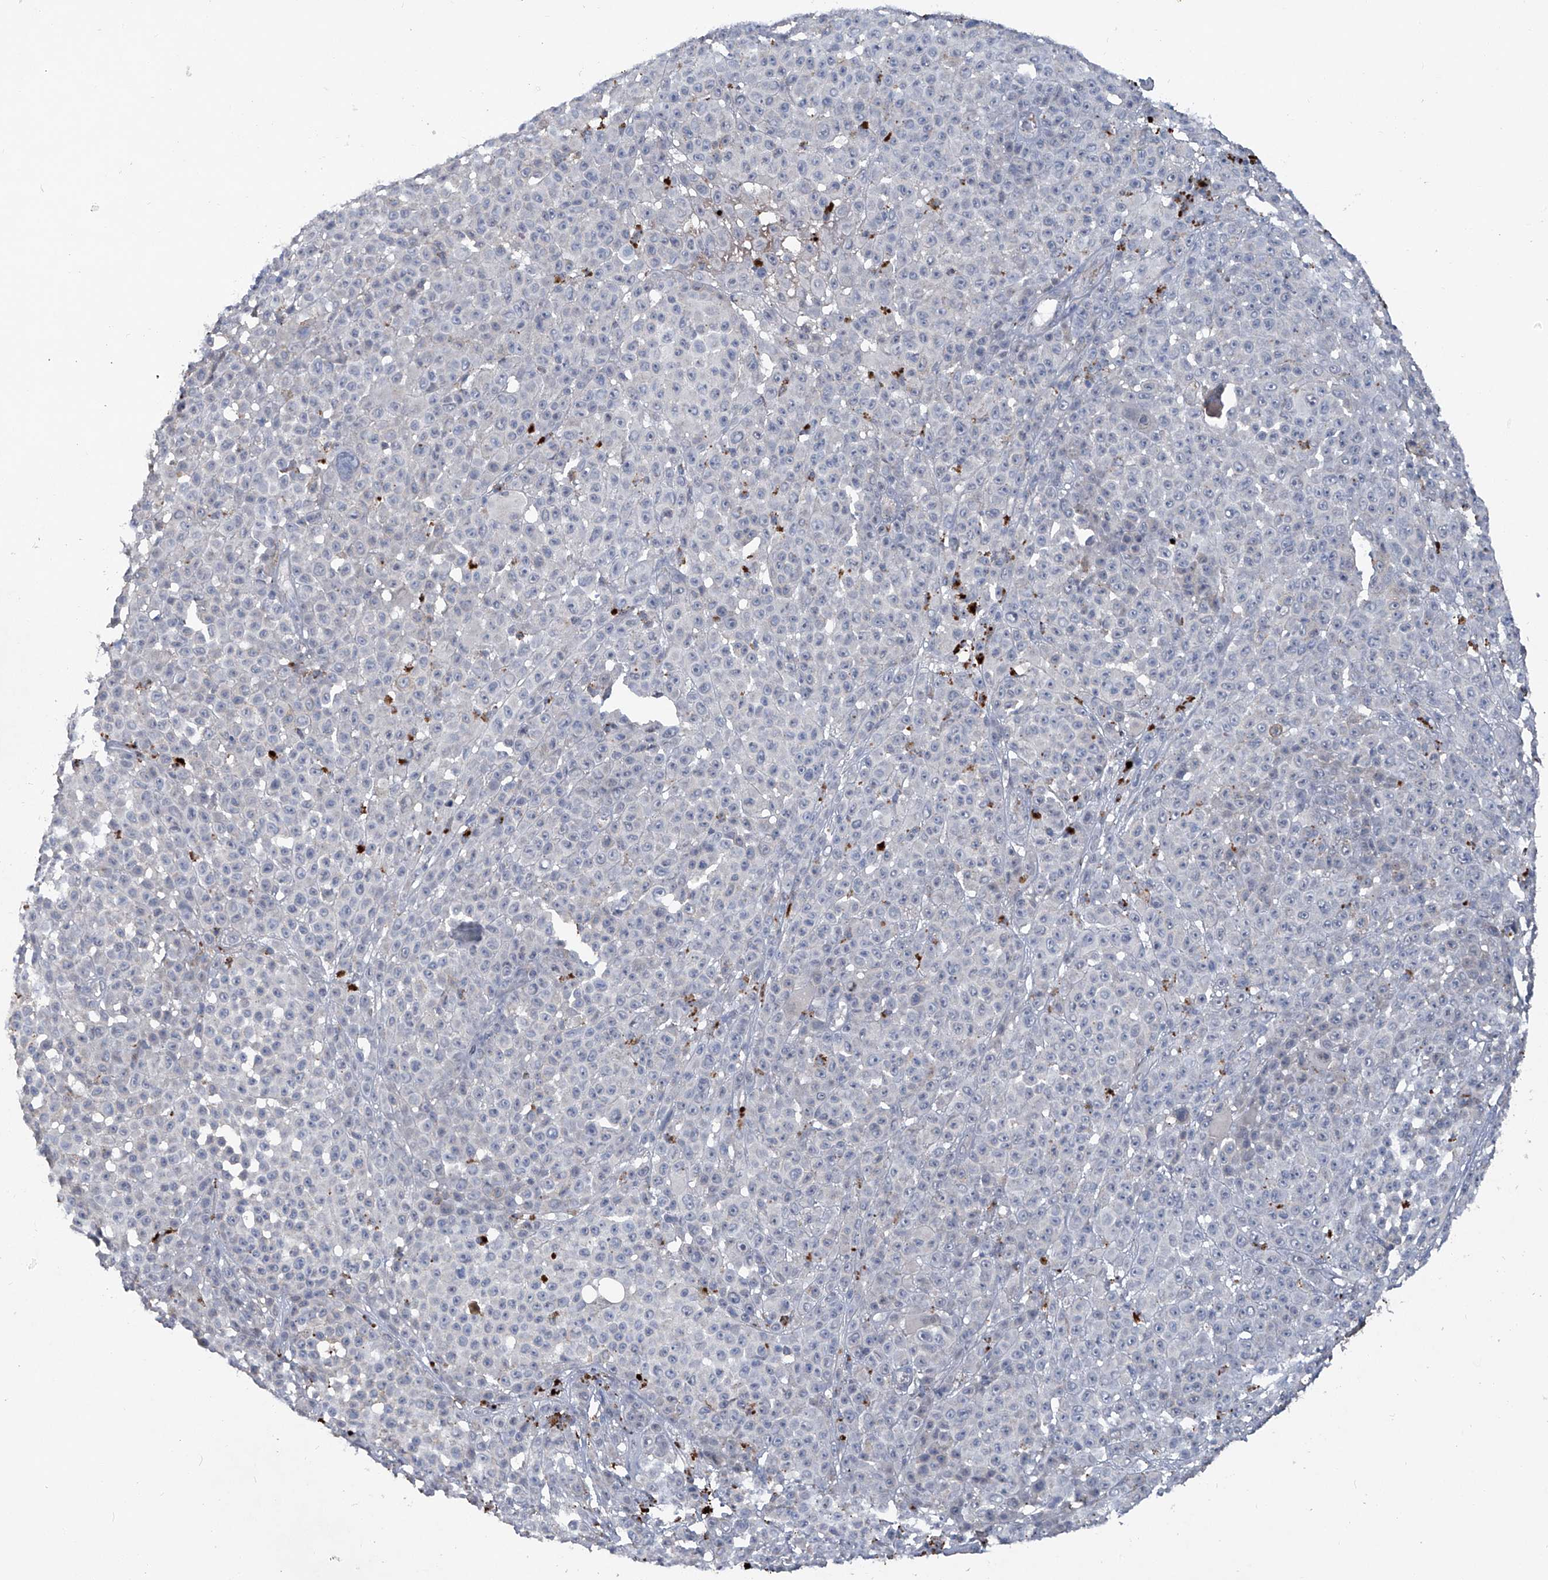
{"staining": {"intensity": "negative", "quantity": "none", "location": "none"}, "tissue": "melanoma", "cell_type": "Tumor cells", "image_type": "cancer", "snomed": [{"axis": "morphology", "description": "Malignant melanoma, NOS"}, {"axis": "topography", "description": "Skin"}], "caption": "Immunohistochemical staining of melanoma exhibits no significant expression in tumor cells. (DAB (3,3'-diaminobenzidine) immunohistochemistry, high magnification).", "gene": "PCSK5", "patient": {"sex": "female", "age": 94}}